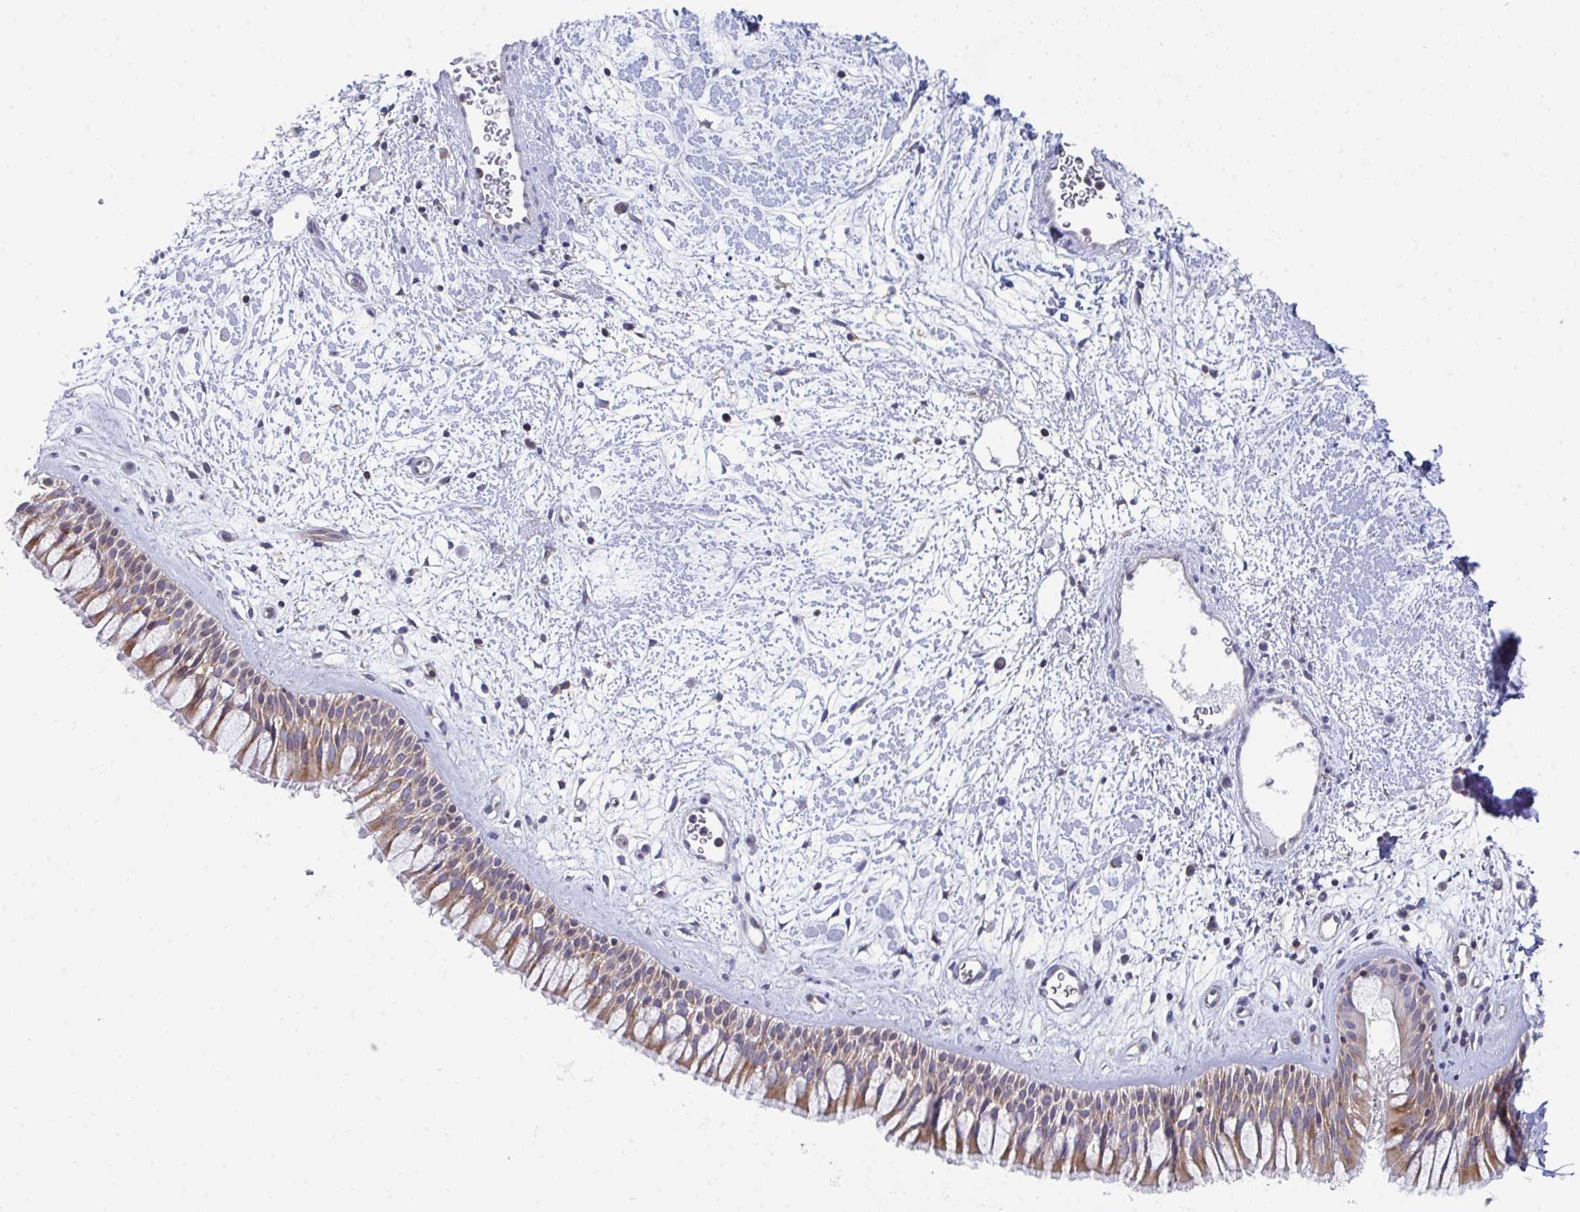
{"staining": {"intensity": "moderate", "quantity": ">75%", "location": "cytoplasmic/membranous"}, "tissue": "nasopharynx", "cell_type": "Respiratory epithelial cells", "image_type": "normal", "snomed": [{"axis": "morphology", "description": "Normal tissue, NOS"}, {"axis": "topography", "description": "Nasopharynx"}], "caption": "Immunohistochemical staining of benign nasopharynx exhibits moderate cytoplasmic/membranous protein positivity in about >75% of respiratory epithelial cells. (Stains: DAB in brown, nuclei in blue, Microscopy: brightfield microscopy at high magnification).", "gene": "WNK1", "patient": {"sex": "male", "age": 65}}